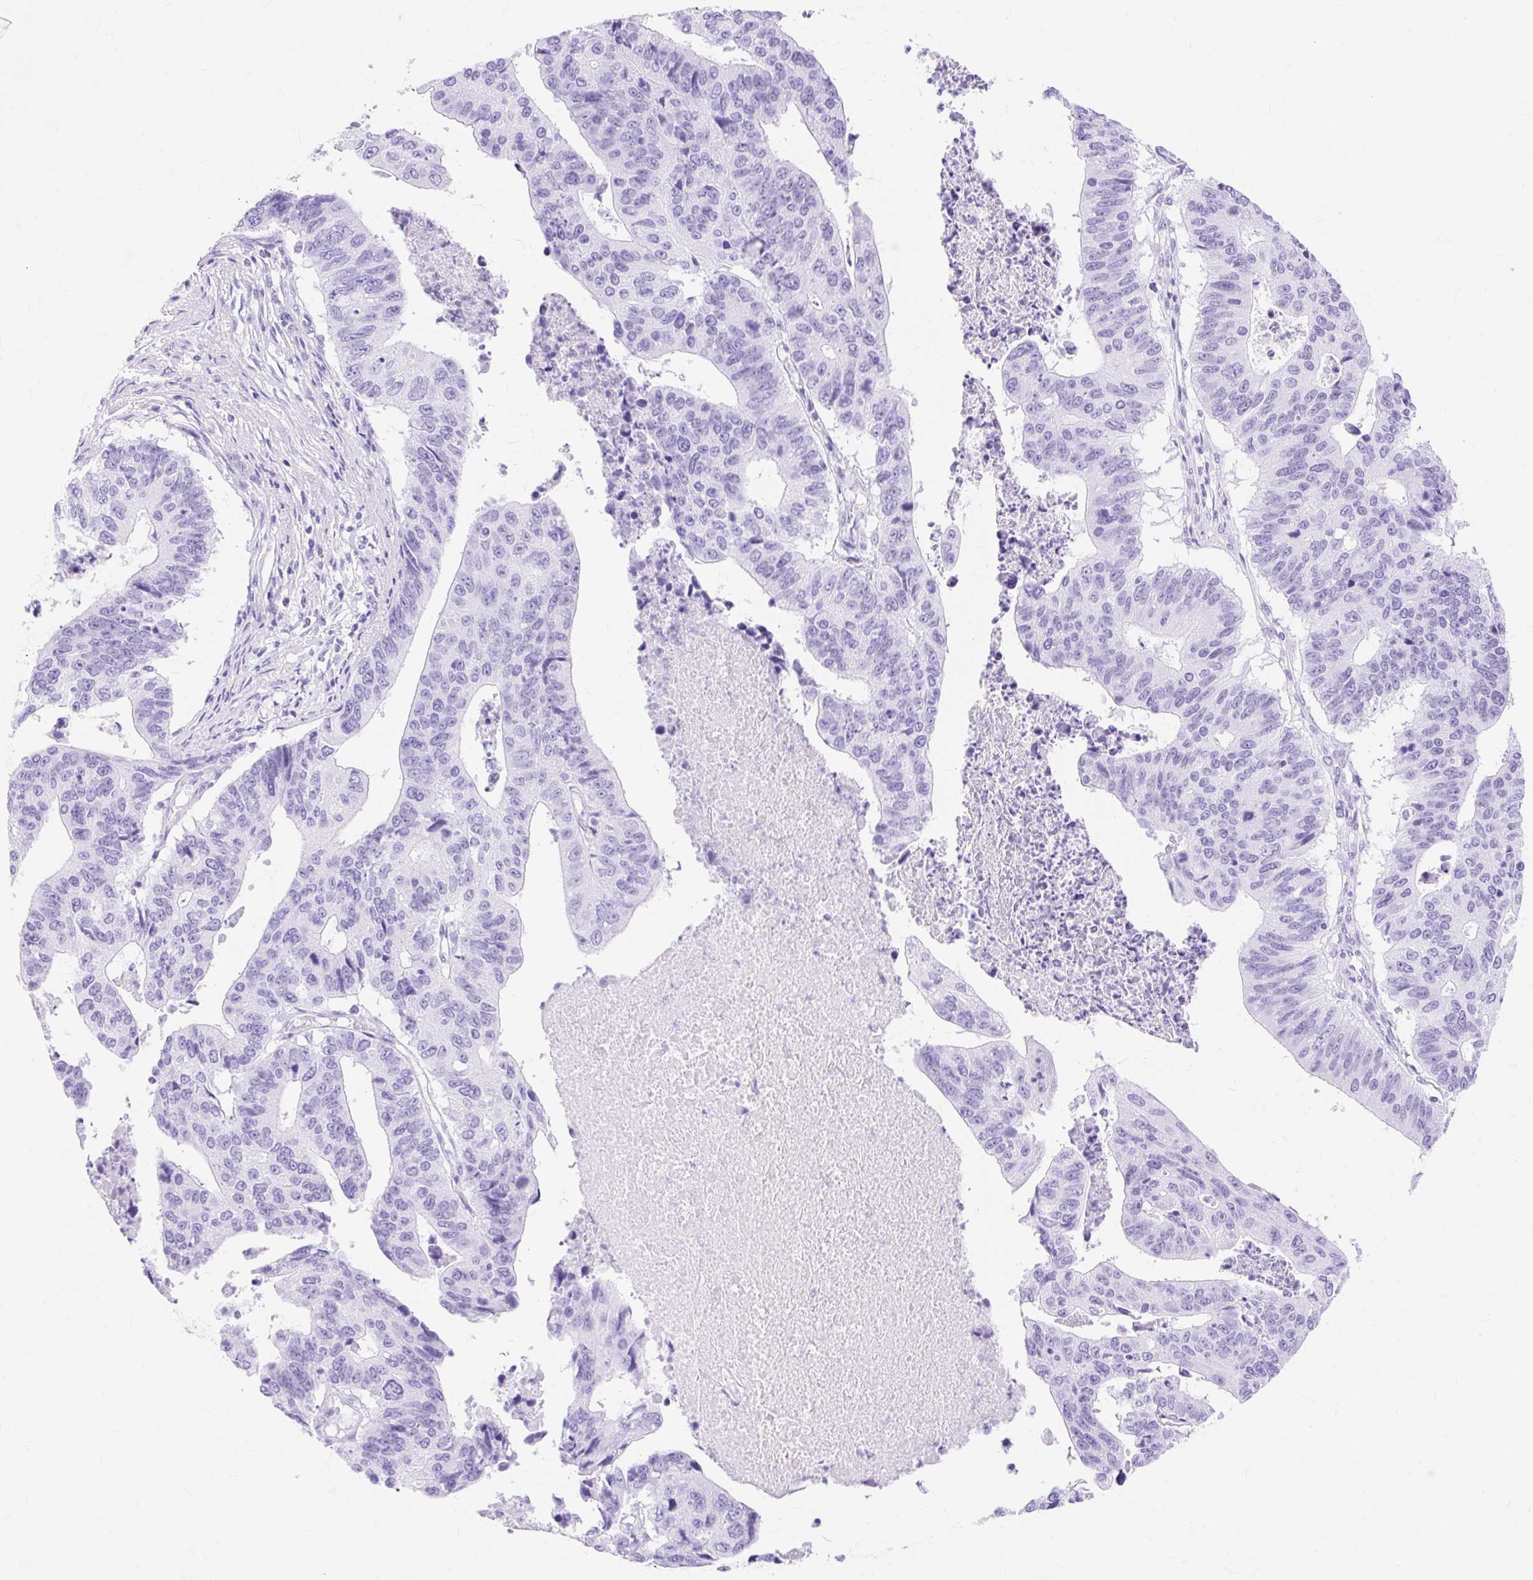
{"staining": {"intensity": "negative", "quantity": "none", "location": "none"}, "tissue": "stomach cancer", "cell_type": "Tumor cells", "image_type": "cancer", "snomed": [{"axis": "morphology", "description": "Adenocarcinoma, NOS"}, {"axis": "topography", "description": "Stomach"}], "caption": "Tumor cells show no significant protein expression in stomach adenocarcinoma. (Brightfield microscopy of DAB (3,3'-diaminobenzidine) immunohistochemistry at high magnification).", "gene": "MBP", "patient": {"sex": "male", "age": 59}}